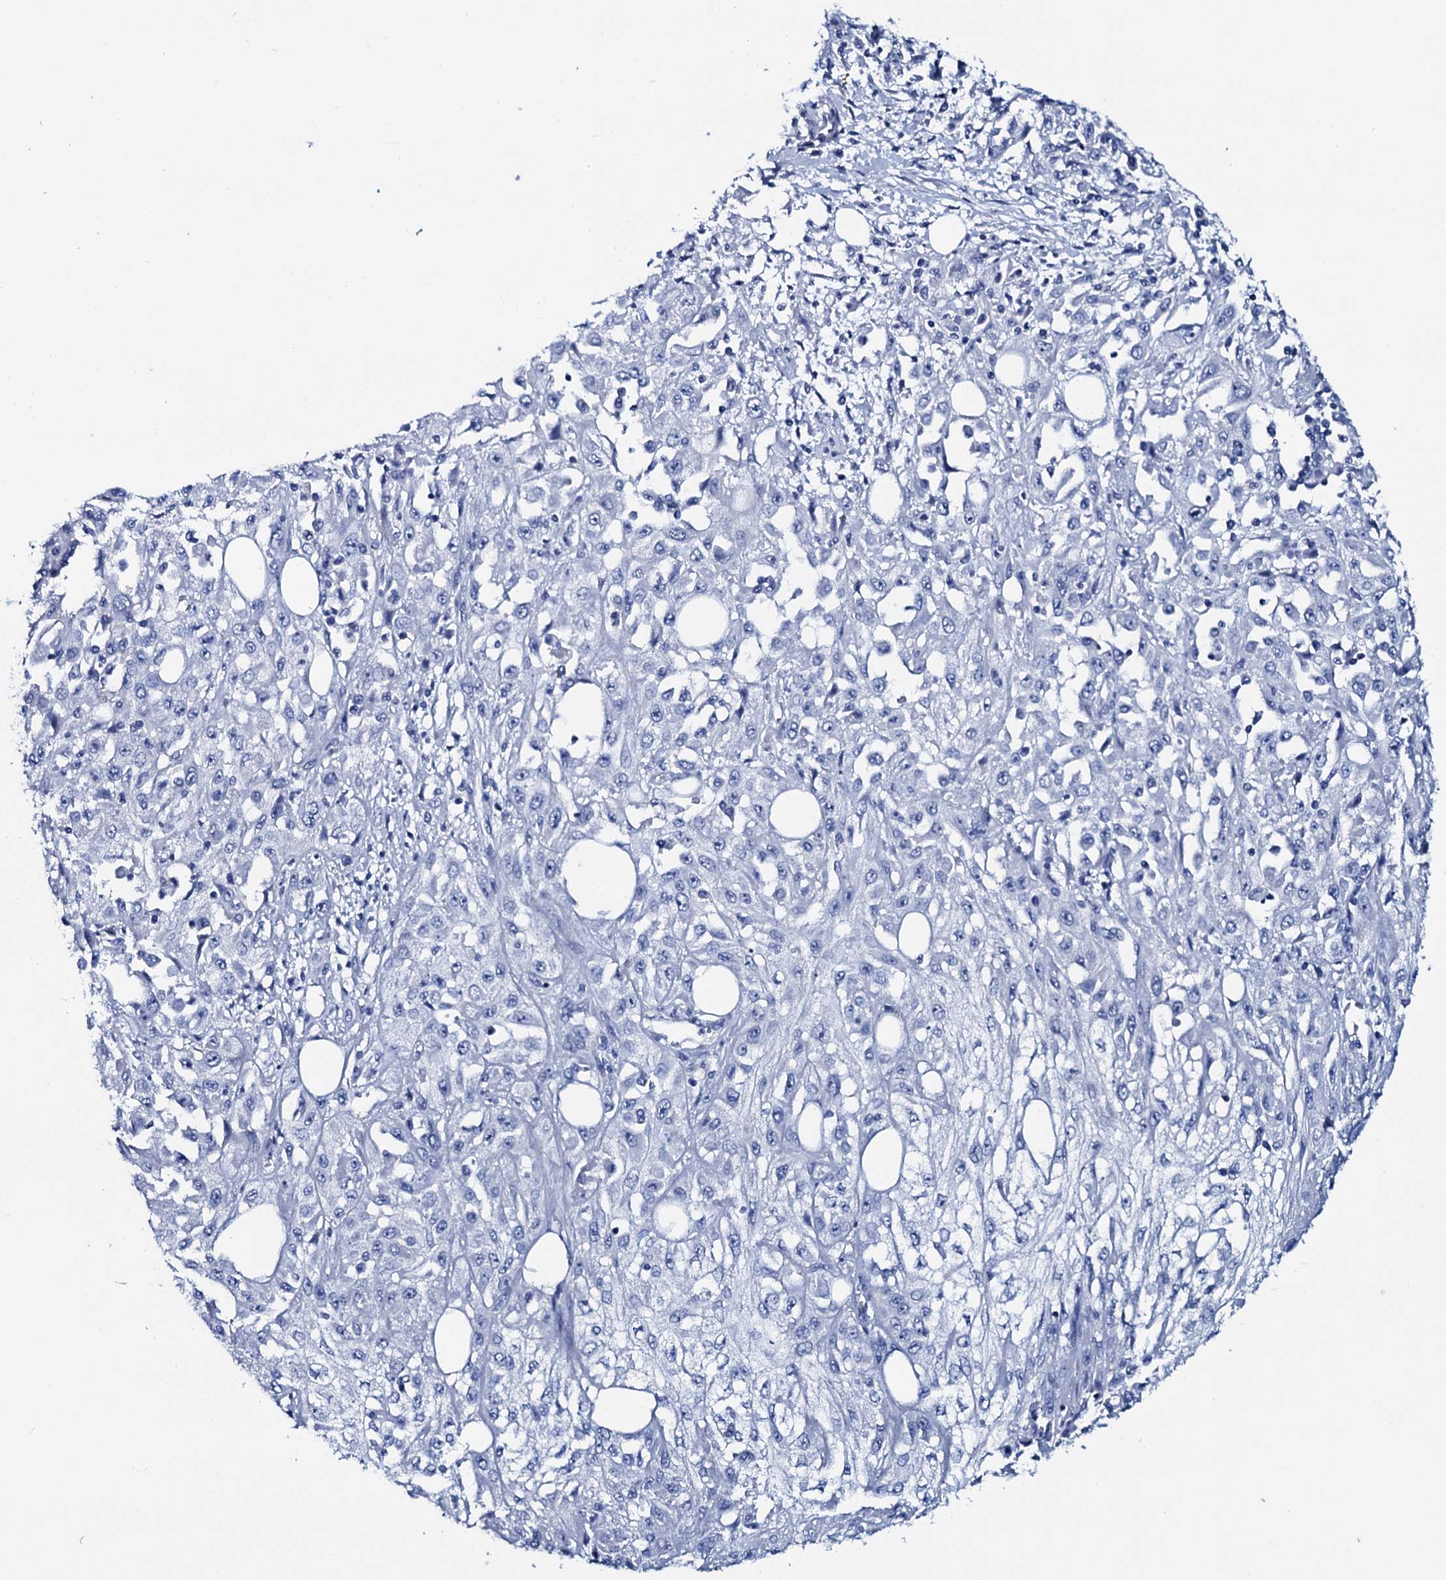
{"staining": {"intensity": "negative", "quantity": "none", "location": "none"}, "tissue": "skin cancer", "cell_type": "Tumor cells", "image_type": "cancer", "snomed": [{"axis": "morphology", "description": "Squamous cell carcinoma, NOS"}, {"axis": "morphology", "description": "Squamous cell carcinoma, metastatic, NOS"}, {"axis": "topography", "description": "Skin"}, {"axis": "topography", "description": "Lymph node"}], "caption": "The image displays no significant staining in tumor cells of skin cancer. (IHC, brightfield microscopy, high magnification).", "gene": "GYS2", "patient": {"sex": "male", "age": 75}}